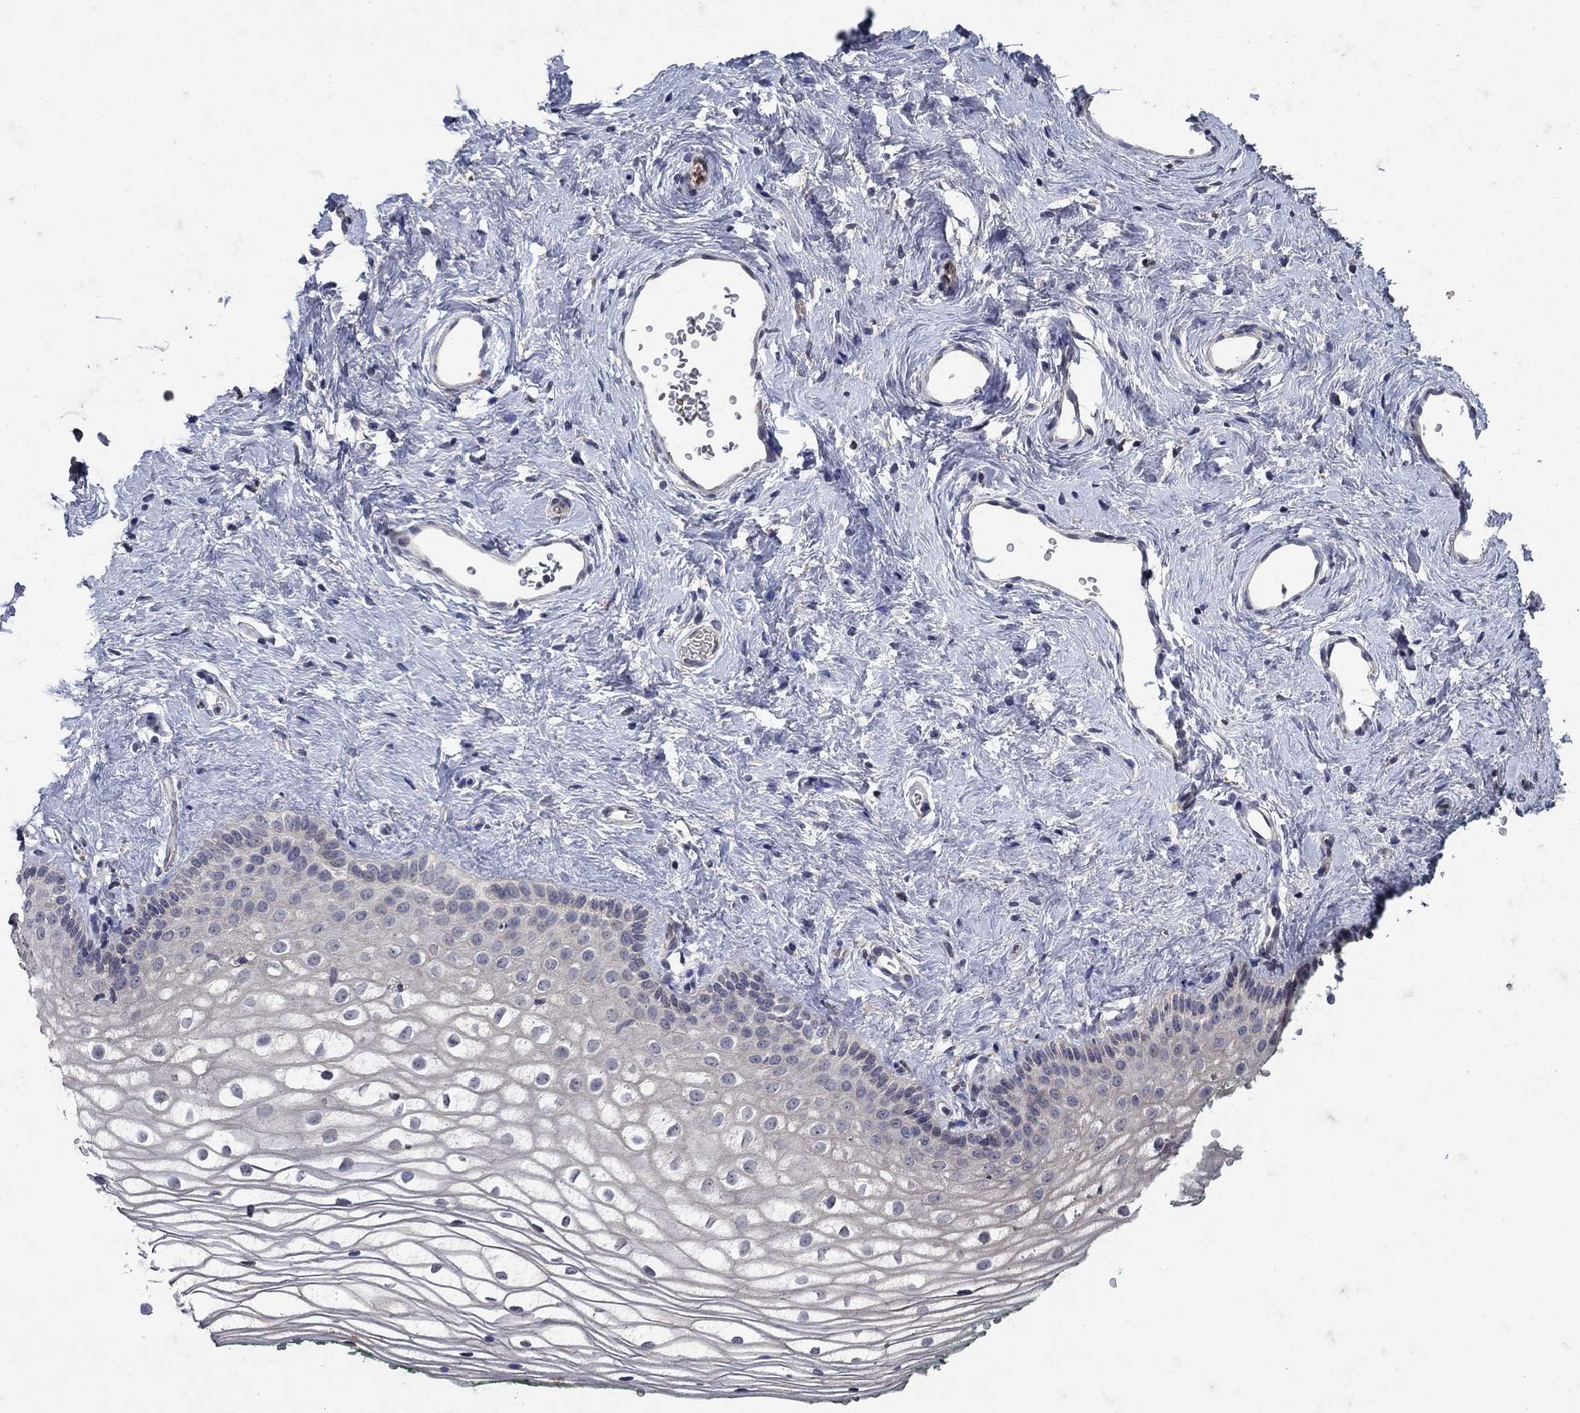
{"staining": {"intensity": "negative", "quantity": "none", "location": "none"}, "tissue": "vagina", "cell_type": "Squamous epithelial cells", "image_type": "normal", "snomed": [{"axis": "morphology", "description": "Normal tissue, NOS"}, {"axis": "topography", "description": "Vagina"}], "caption": "This is a photomicrograph of immunohistochemistry staining of benign vagina, which shows no positivity in squamous epithelial cells. (Brightfield microscopy of DAB (3,3'-diaminobenzidine) immunohistochemistry (IHC) at high magnification).", "gene": "NPC2", "patient": {"sex": "female", "age": 36}}